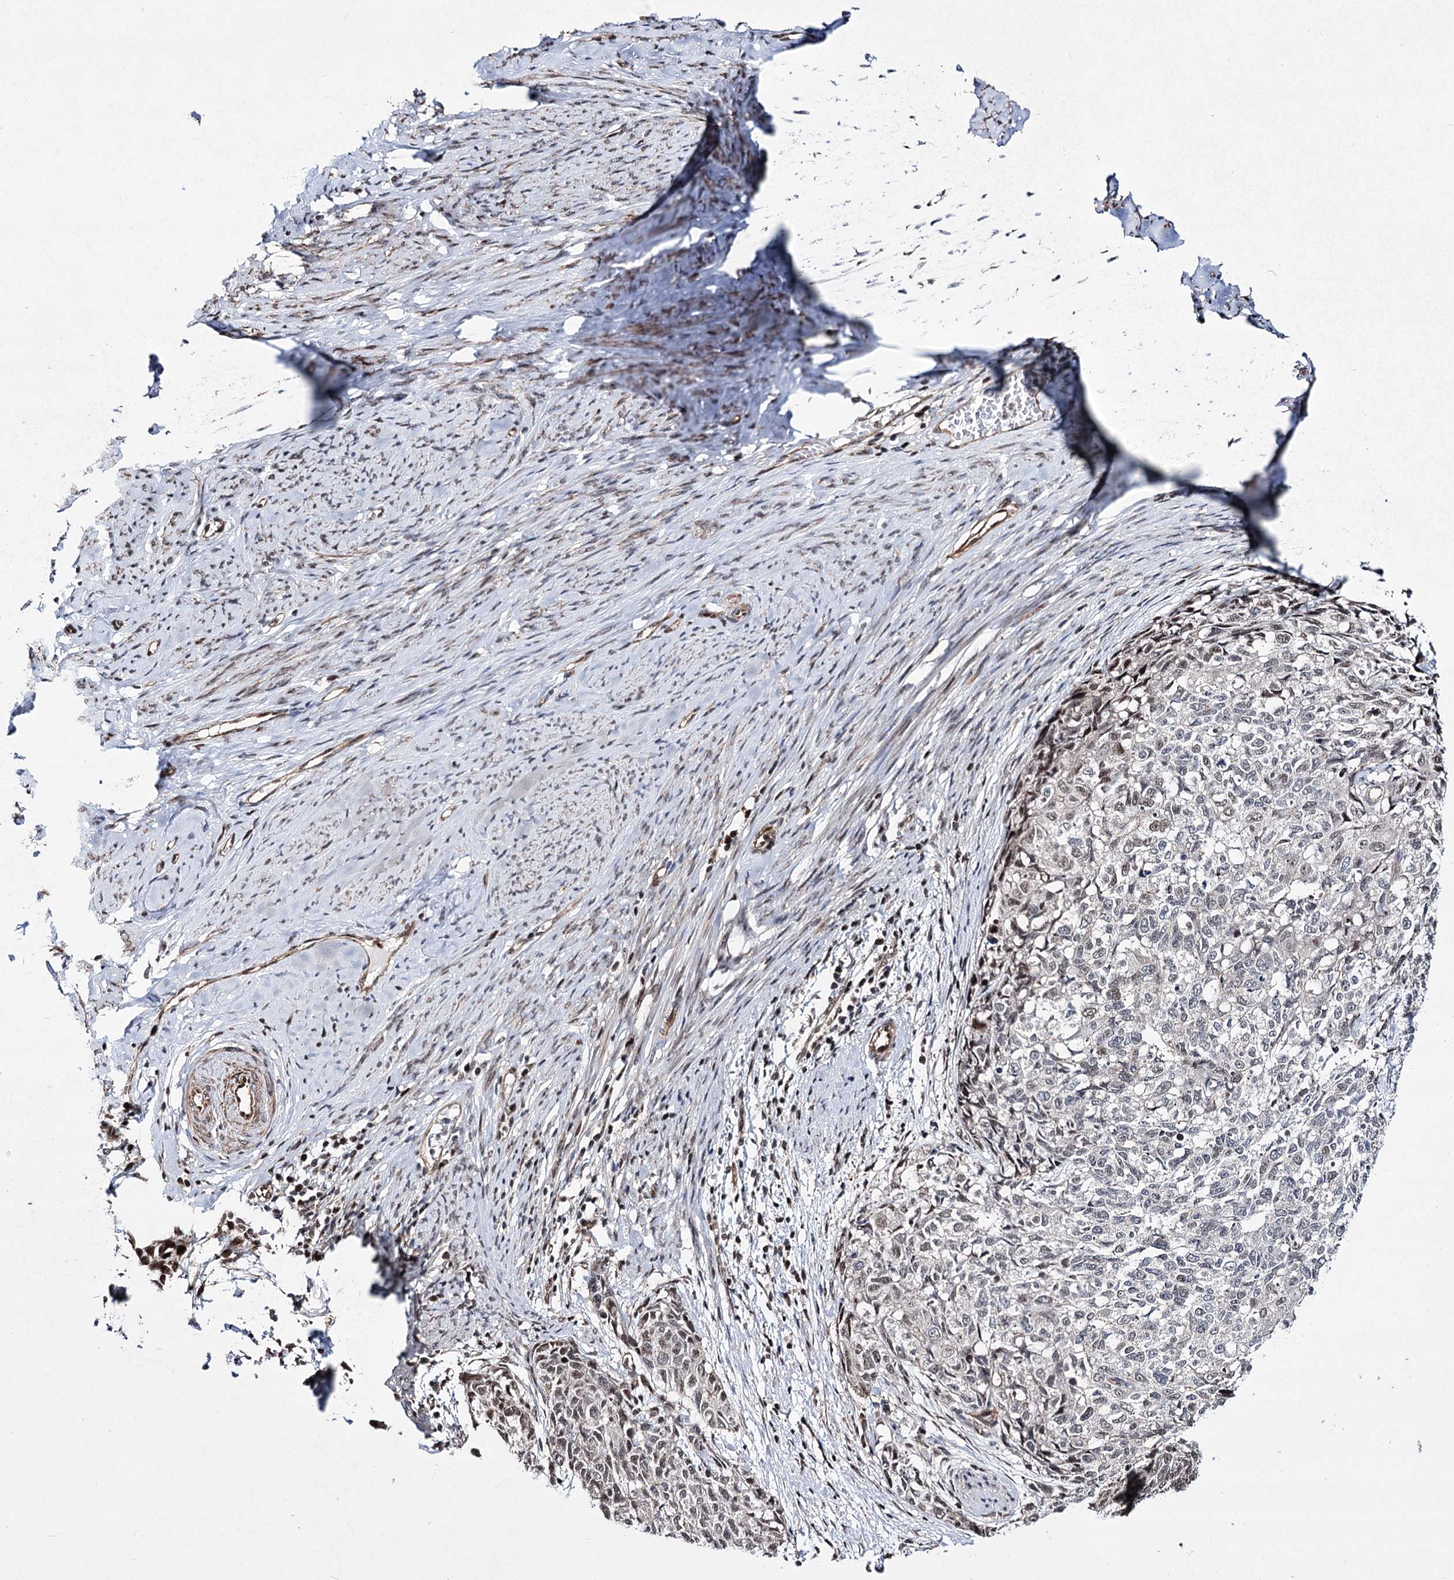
{"staining": {"intensity": "weak", "quantity": "<25%", "location": "nuclear"}, "tissue": "cervical cancer", "cell_type": "Tumor cells", "image_type": "cancer", "snomed": [{"axis": "morphology", "description": "Squamous cell carcinoma, NOS"}, {"axis": "topography", "description": "Cervix"}], "caption": "DAB (3,3'-diaminobenzidine) immunohistochemical staining of cervical cancer reveals no significant expression in tumor cells.", "gene": "CHMP7", "patient": {"sex": "female", "age": 63}}